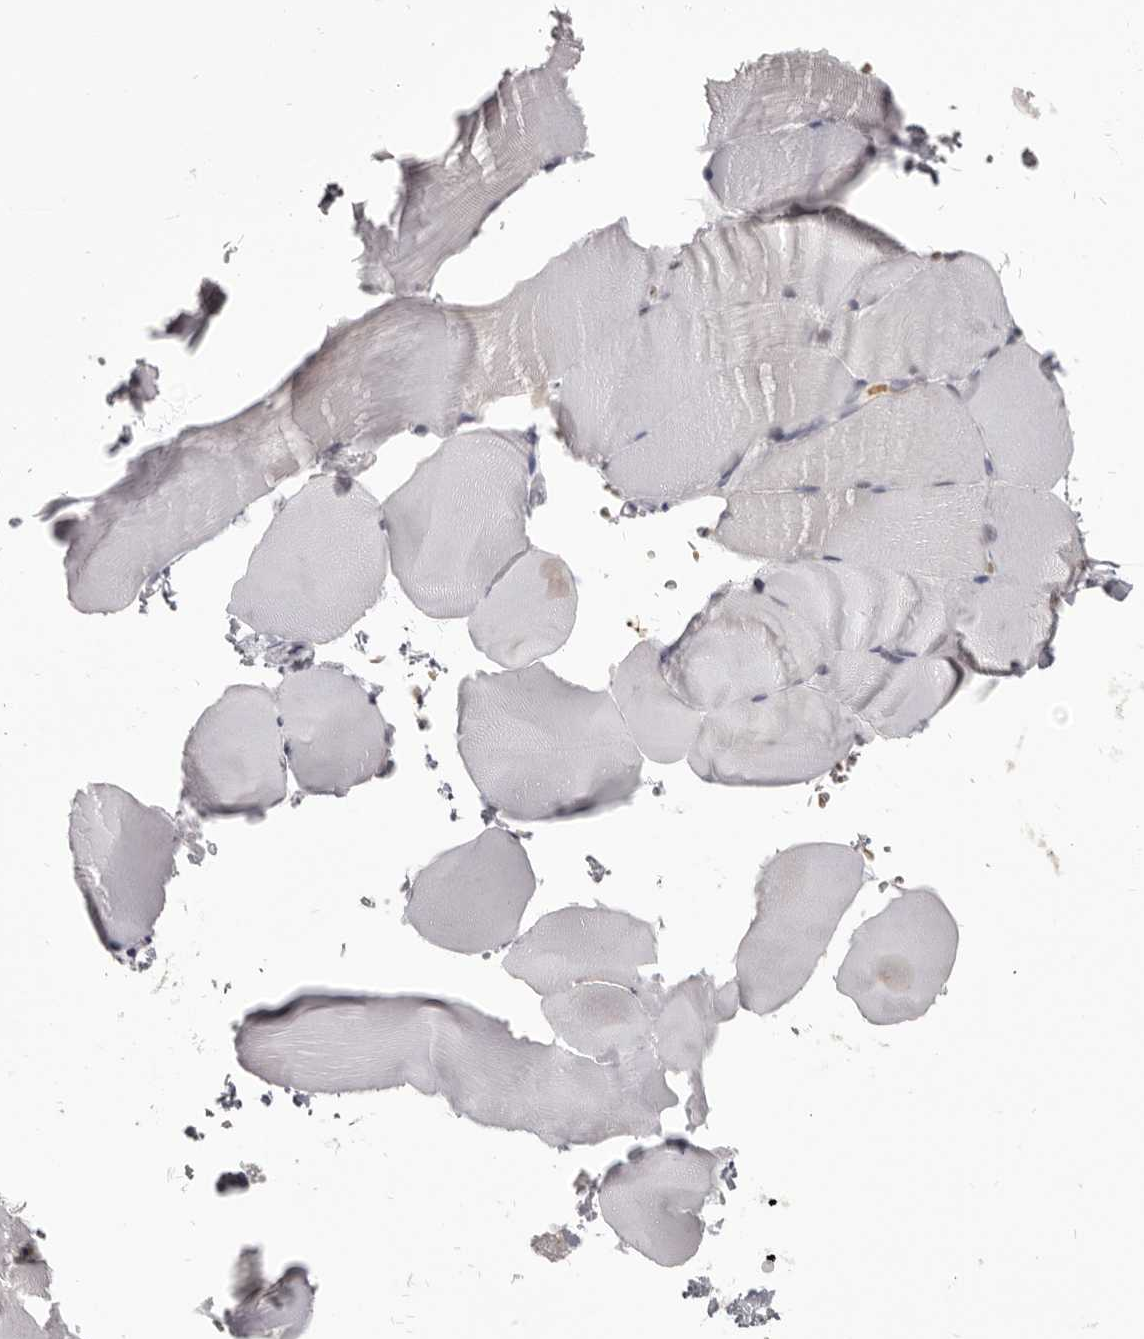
{"staining": {"intensity": "negative", "quantity": "none", "location": "none"}, "tissue": "skeletal muscle", "cell_type": "Myocytes", "image_type": "normal", "snomed": [{"axis": "morphology", "description": "Normal tissue, NOS"}, {"axis": "topography", "description": "Skeletal muscle"}, {"axis": "topography", "description": "Parathyroid gland"}], "caption": "The micrograph exhibits no significant expression in myocytes of skeletal muscle. (IHC, brightfield microscopy, high magnification).", "gene": "CGN", "patient": {"sex": "female", "age": 37}}